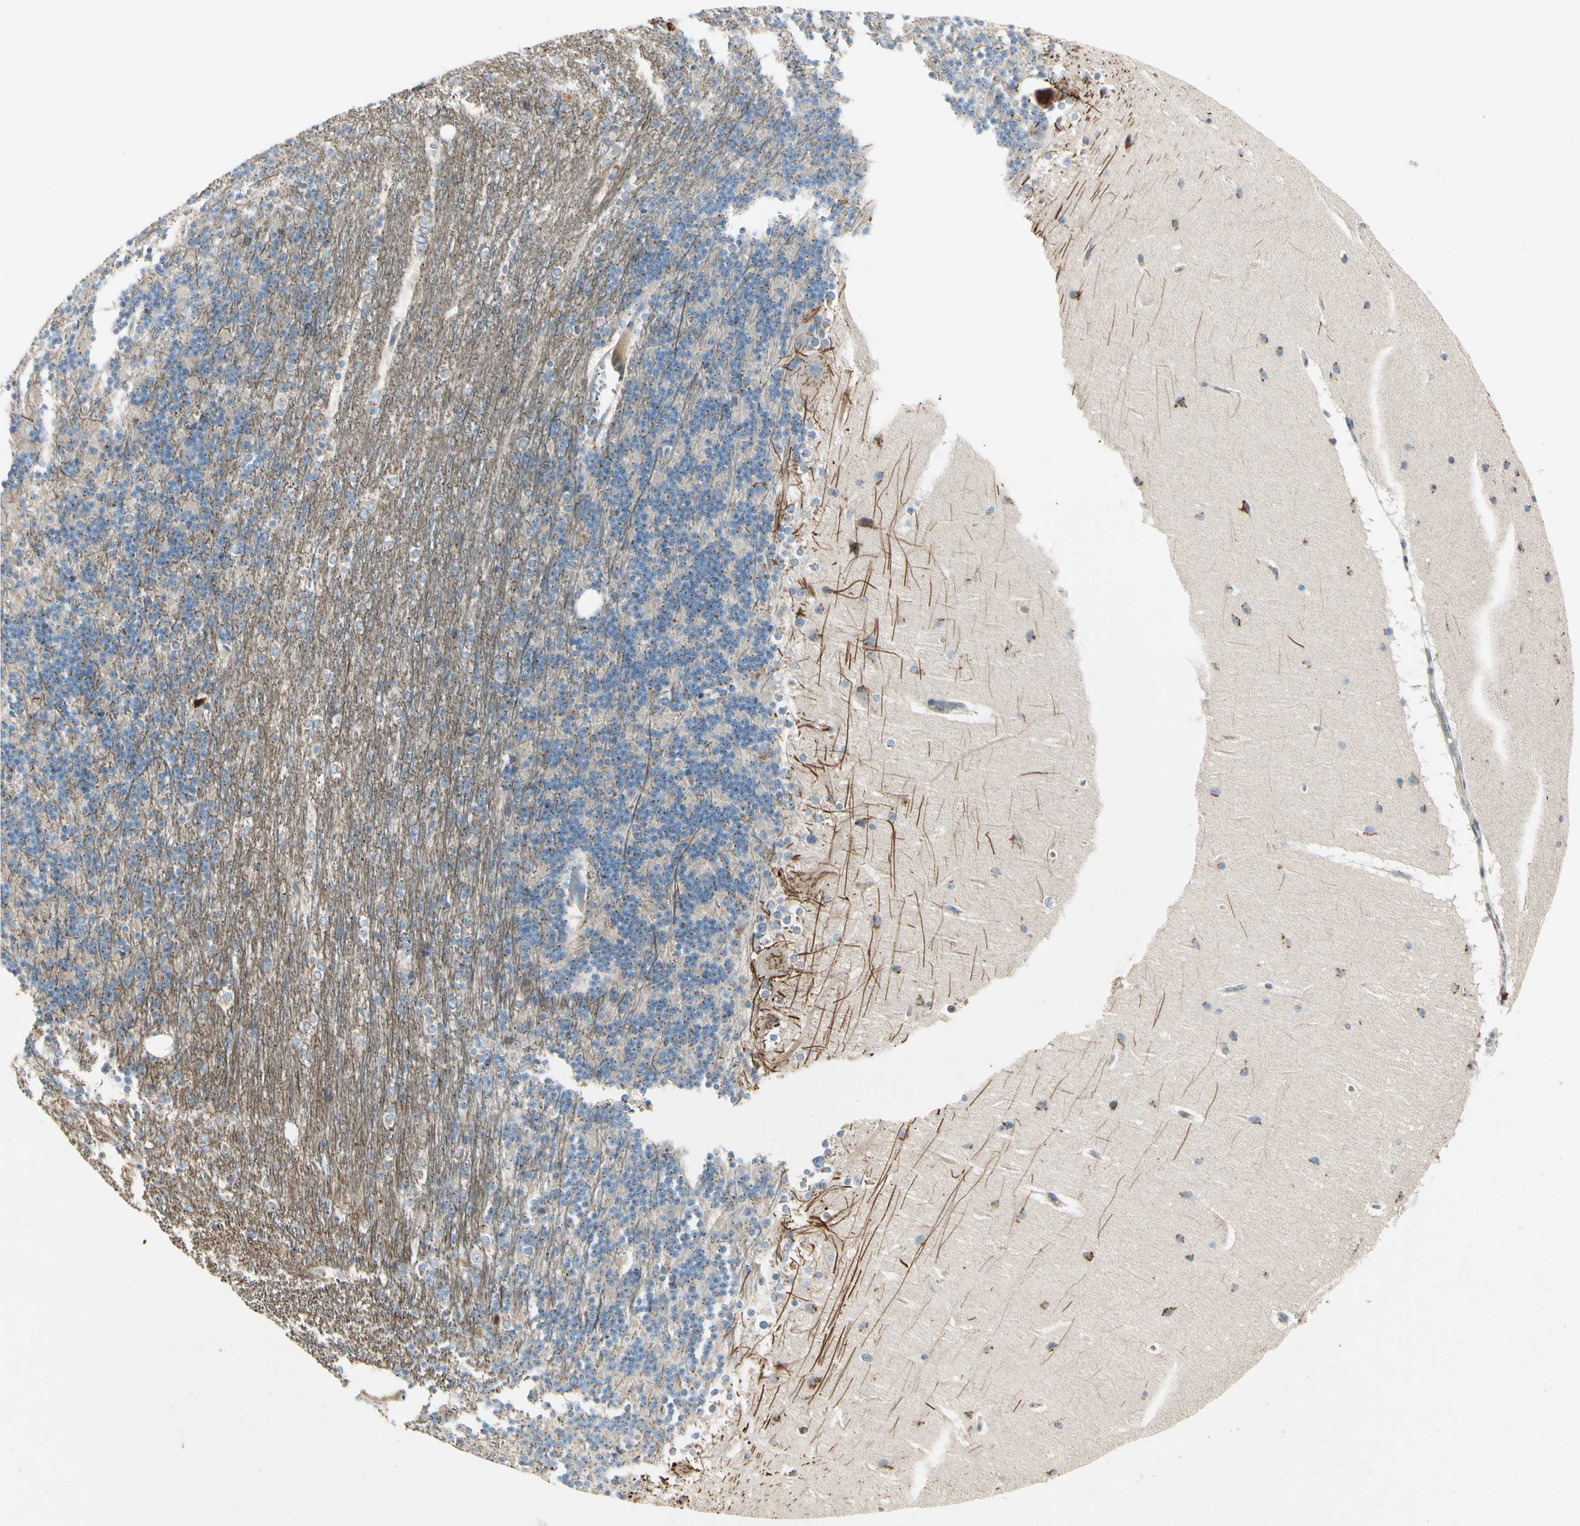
{"staining": {"intensity": "moderate", "quantity": "<25%", "location": "cytoplasmic/membranous"}, "tissue": "cerebellum", "cell_type": "Cells in granular layer", "image_type": "normal", "snomed": [{"axis": "morphology", "description": "Normal tissue, NOS"}, {"axis": "topography", "description": "Cerebellum"}], "caption": "This micrograph displays immunohistochemistry staining of normal cerebellum, with low moderate cytoplasmic/membranous staining in about <25% of cells in granular layer.", "gene": "ABCA3", "patient": {"sex": "female", "age": 19}}